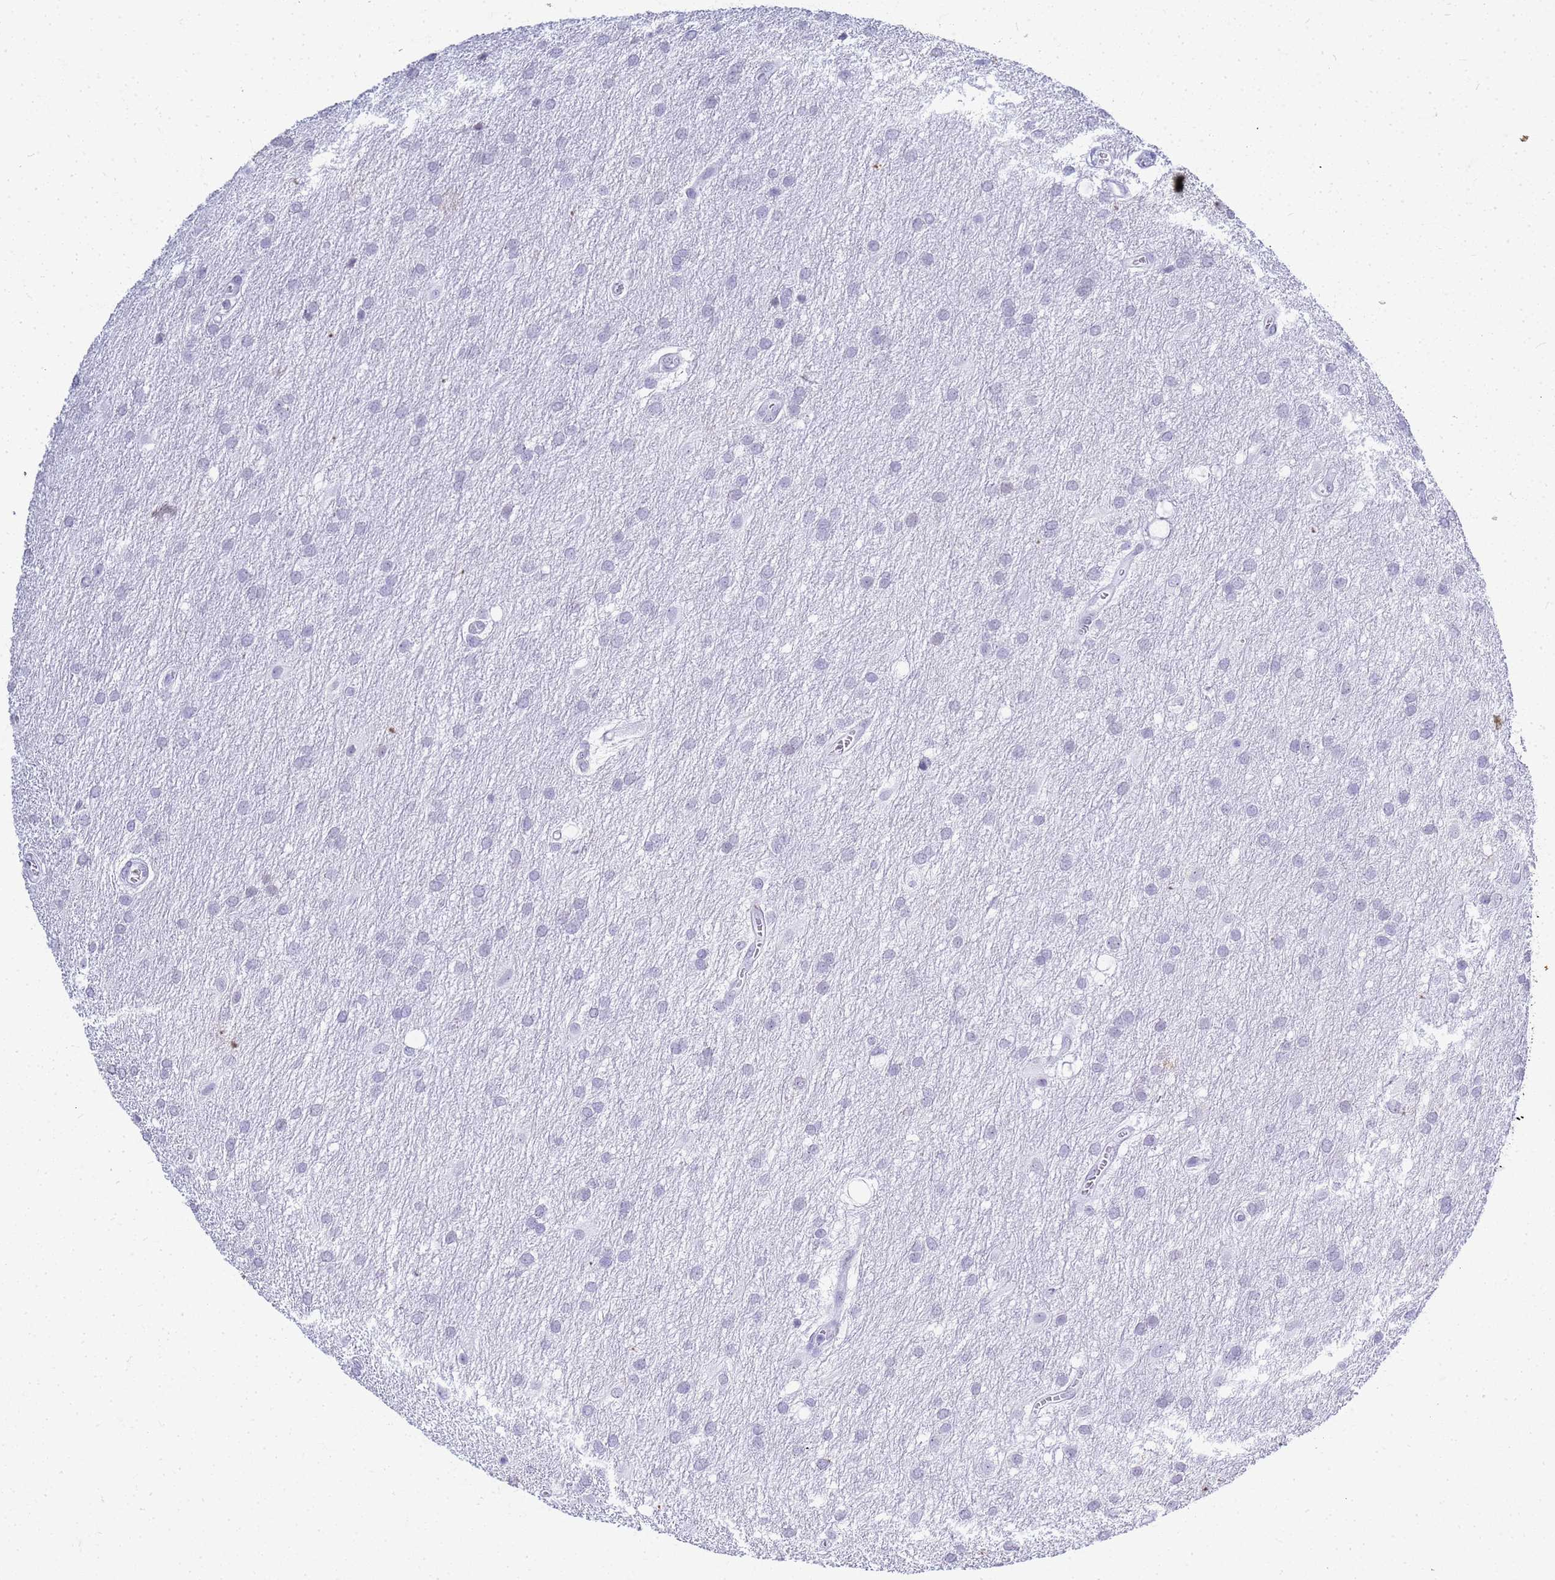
{"staining": {"intensity": "negative", "quantity": "none", "location": "none"}, "tissue": "glioma", "cell_type": "Tumor cells", "image_type": "cancer", "snomed": [{"axis": "morphology", "description": "Glioma, malignant, Low grade"}, {"axis": "topography", "description": "Brain"}], "caption": "Immunohistochemistry (IHC) histopathology image of neoplastic tissue: glioma stained with DAB displays no significant protein staining in tumor cells.", "gene": "SLC7A9", "patient": {"sex": "male", "age": 66}}